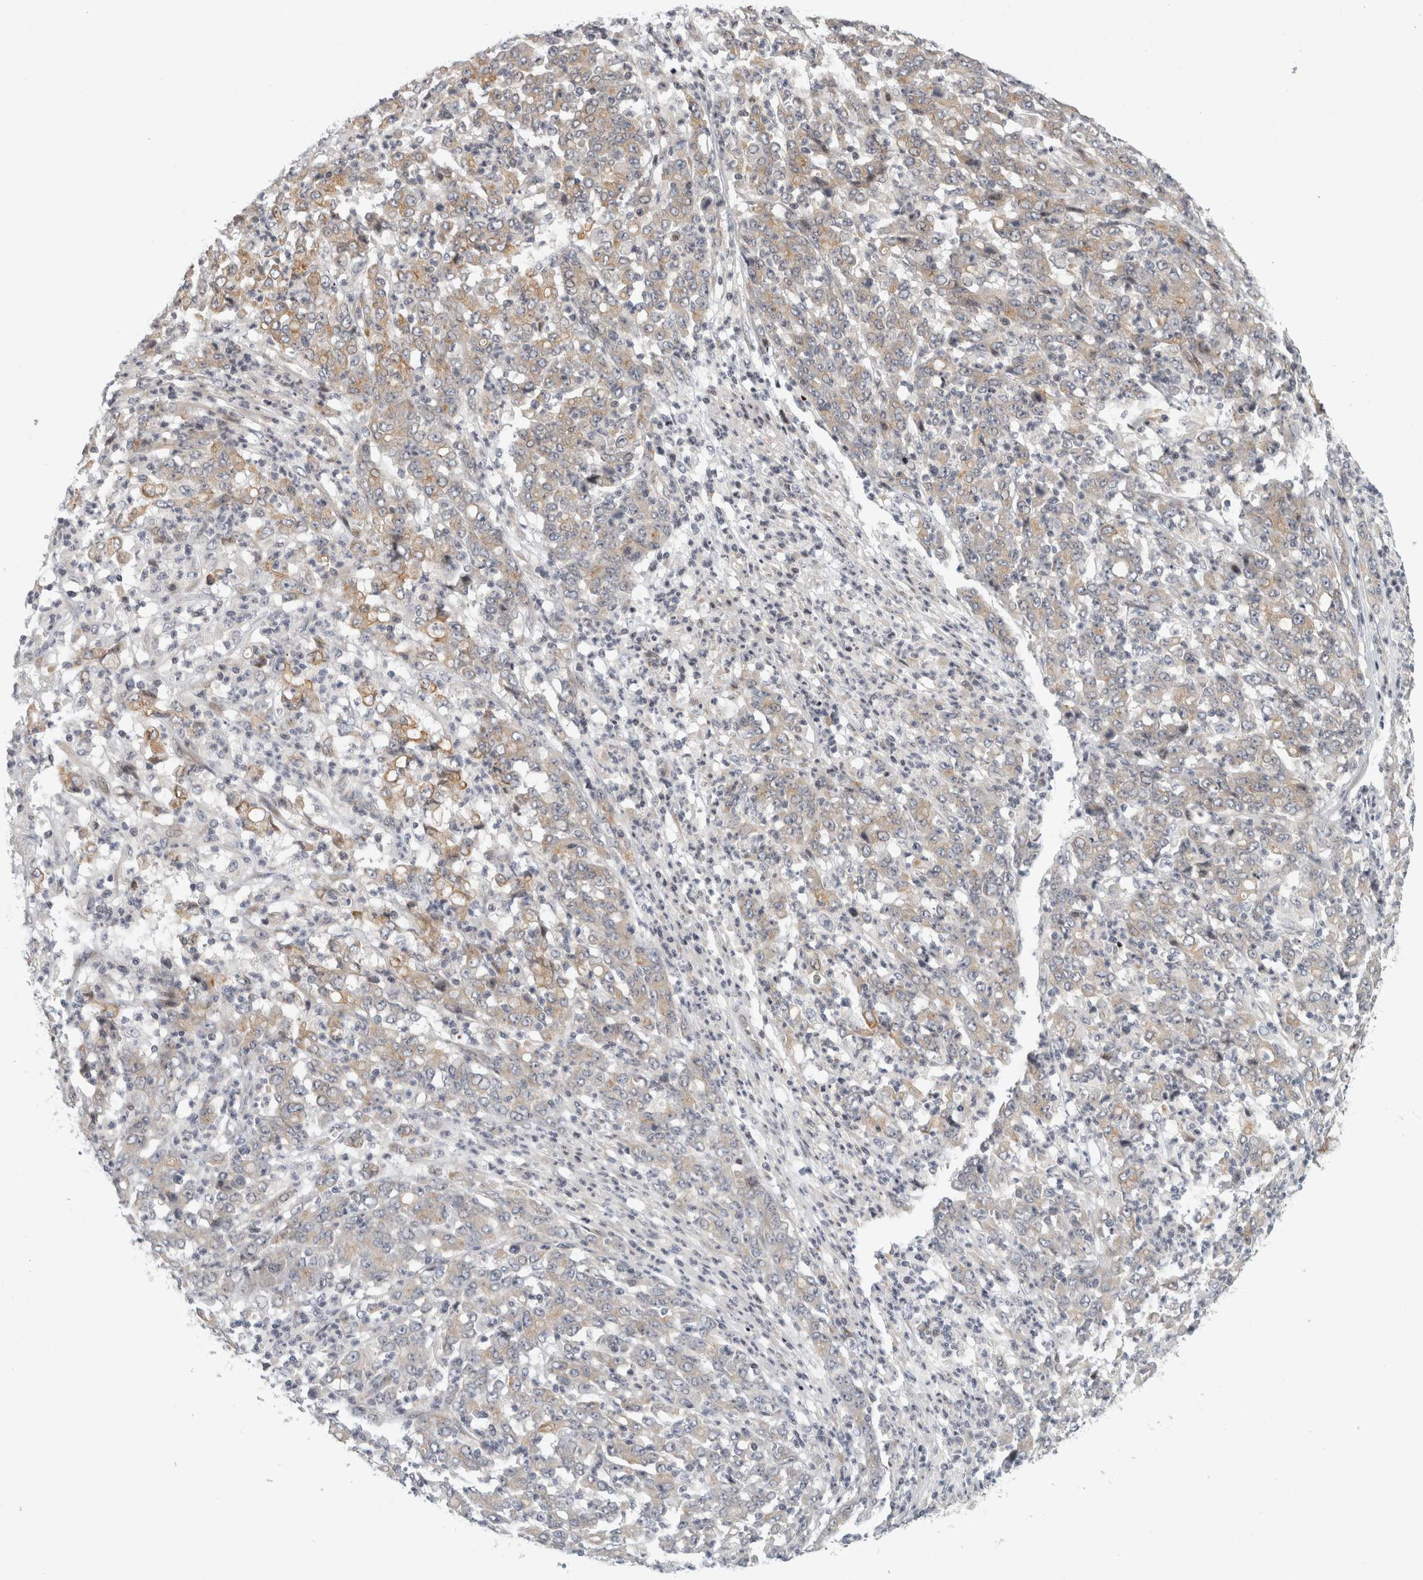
{"staining": {"intensity": "weak", "quantity": "<25%", "location": "cytoplasmic/membranous"}, "tissue": "stomach cancer", "cell_type": "Tumor cells", "image_type": "cancer", "snomed": [{"axis": "morphology", "description": "Adenocarcinoma, NOS"}, {"axis": "topography", "description": "Stomach, lower"}], "caption": "Immunohistochemical staining of stomach adenocarcinoma reveals no significant expression in tumor cells.", "gene": "UTP25", "patient": {"sex": "female", "age": 71}}